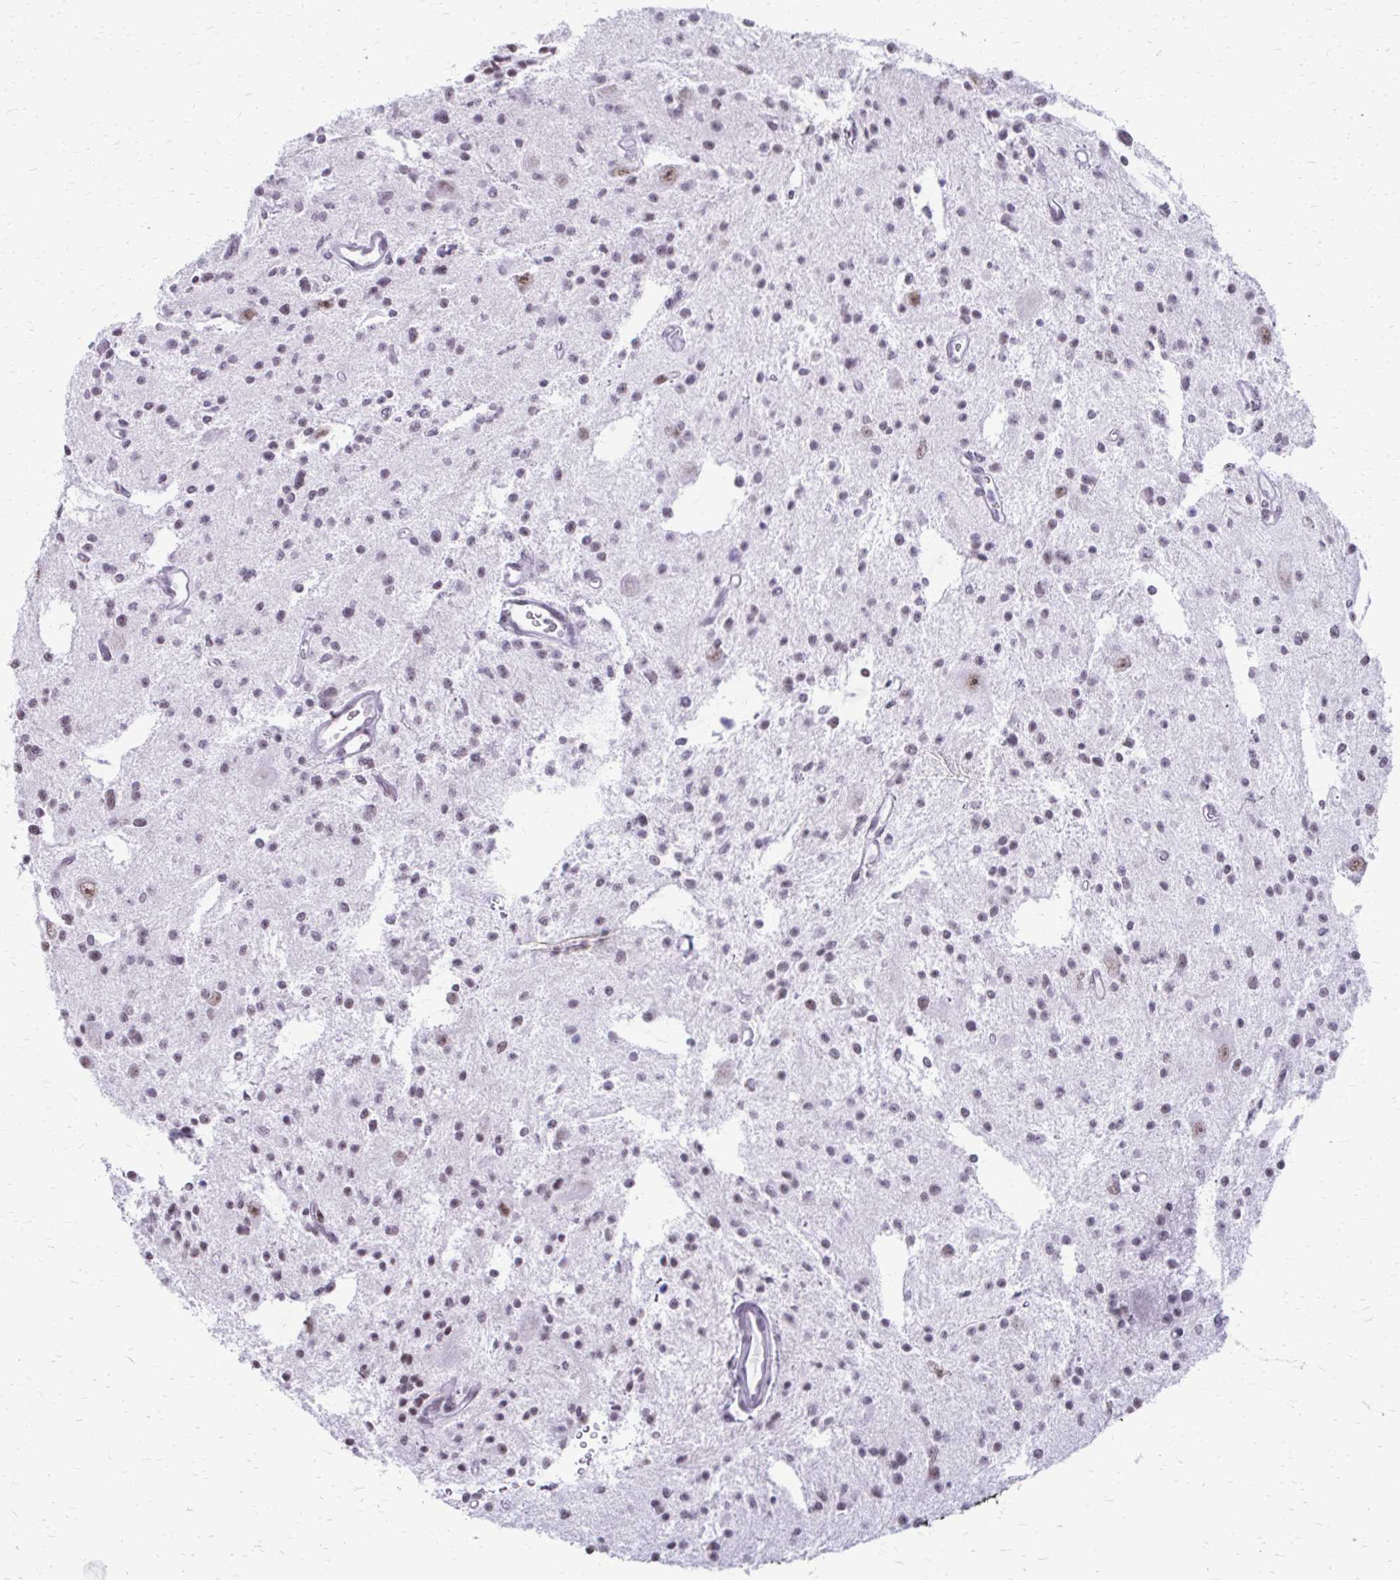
{"staining": {"intensity": "weak", "quantity": "25%-75%", "location": "nuclear"}, "tissue": "glioma", "cell_type": "Tumor cells", "image_type": "cancer", "snomed": [{"axis": "morphology", "description": "Glioma, malignant, Low grade"}, {"axis": "topography", "description": "Brain"}], "caption": "Glioma stained for a protein exhibits weak nuclear positivity in tumor cells.", "gene": "SS18", "patient": {"sex": "male", "age": 43}}